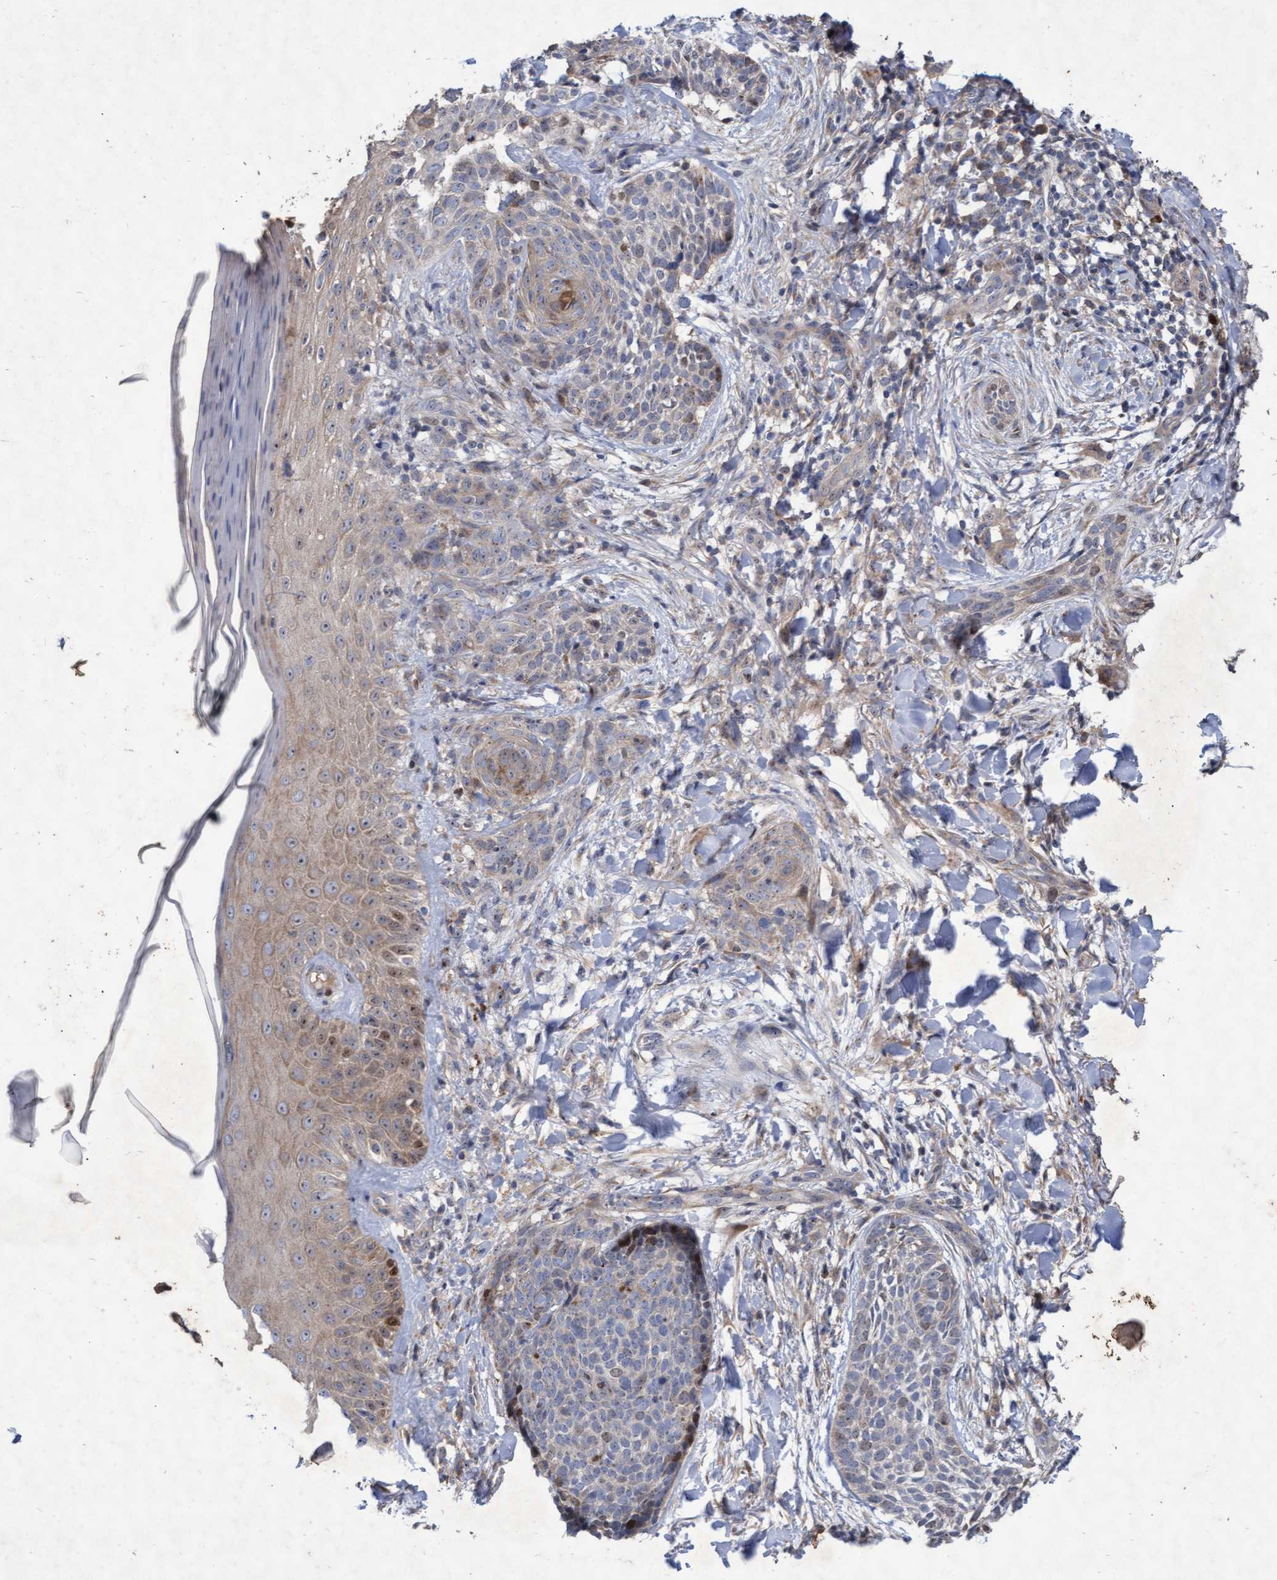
{"staining": {"intensity": "weak", "quantity": "<25%", "location": "cytoplasmic/membranous"}, "tissue": "skin cancer", "cell_type": "Tumor cells", "image_type": "cancer", "snomed": [{"axis": "morphology", "description": "Normal tissue, NOS"}, {"axis": "morphology", "description": "Basal cell carcinoma"}, {"axis": "topography", "description": "Skin"}], "caption": "This is a histopathology image of immunohistochemistry (IHC) staining of skin cancer (basal cell carcinoma), which shows no expression in tumor cells.", "gene": "ABCF2", "patient": {"sex": "male", "age": 67}}